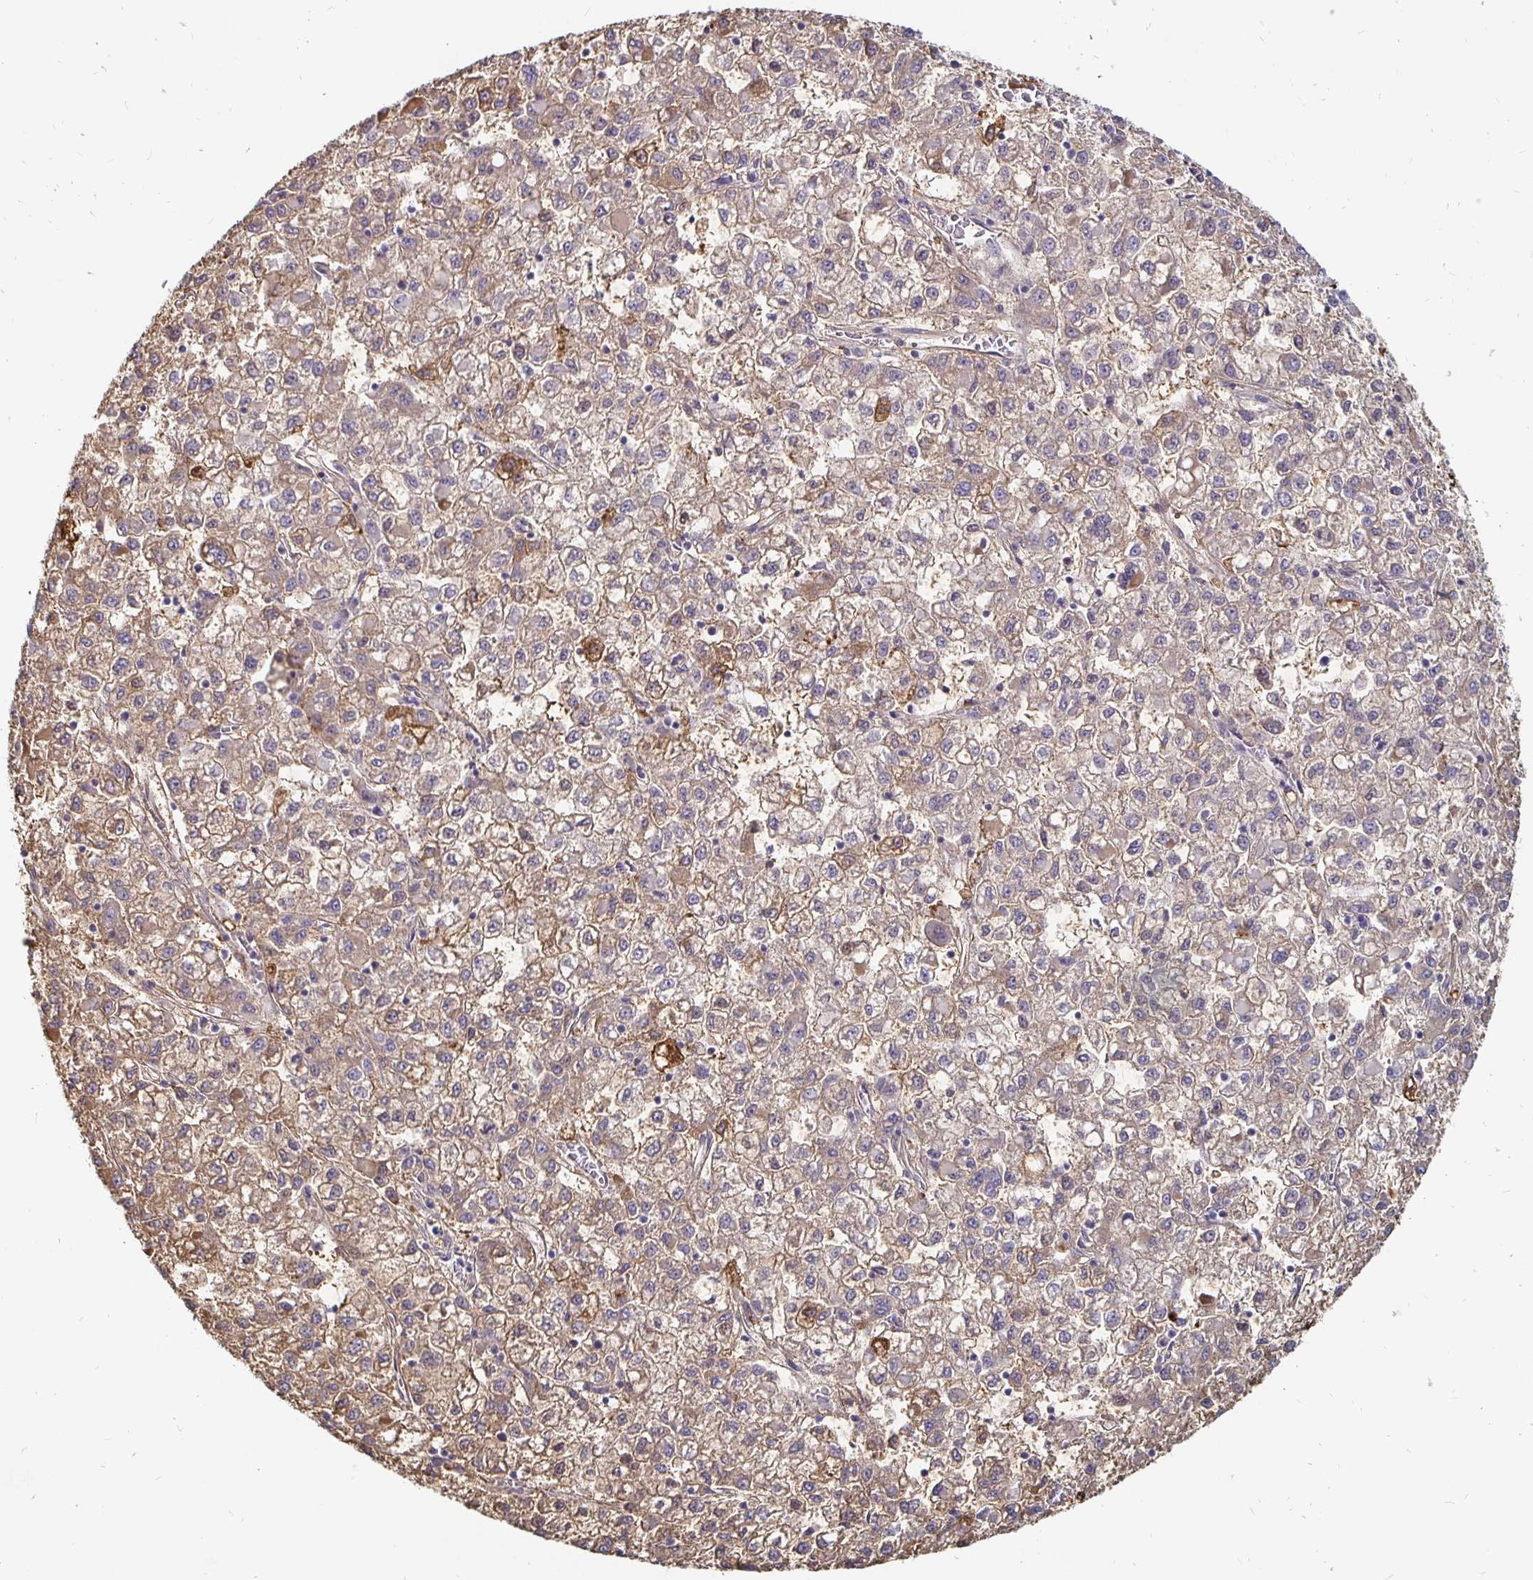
{"staining": {"intensity": "moderate", "quantity": ">75%", "location": "cytoplasmic/membranous"}, "tissue": "liver cancer", "cell_type": "Tumor cells", "image_type": "cancer", "snomed": [{"axis": "morphology", "description": "Carcinoma, Hepatocellular, NOS"}, {"axis": "topography", "description": "Liver"}], "caption": "The photomicrograph demonstrates a brown stain indicating the presence of a protein in the cytoplasmic/membranous of tumor cells in hepatocellular carcinoma (liver).", "gene": "CCDC85A", "patient": {"sex": "male", "age": 40}}